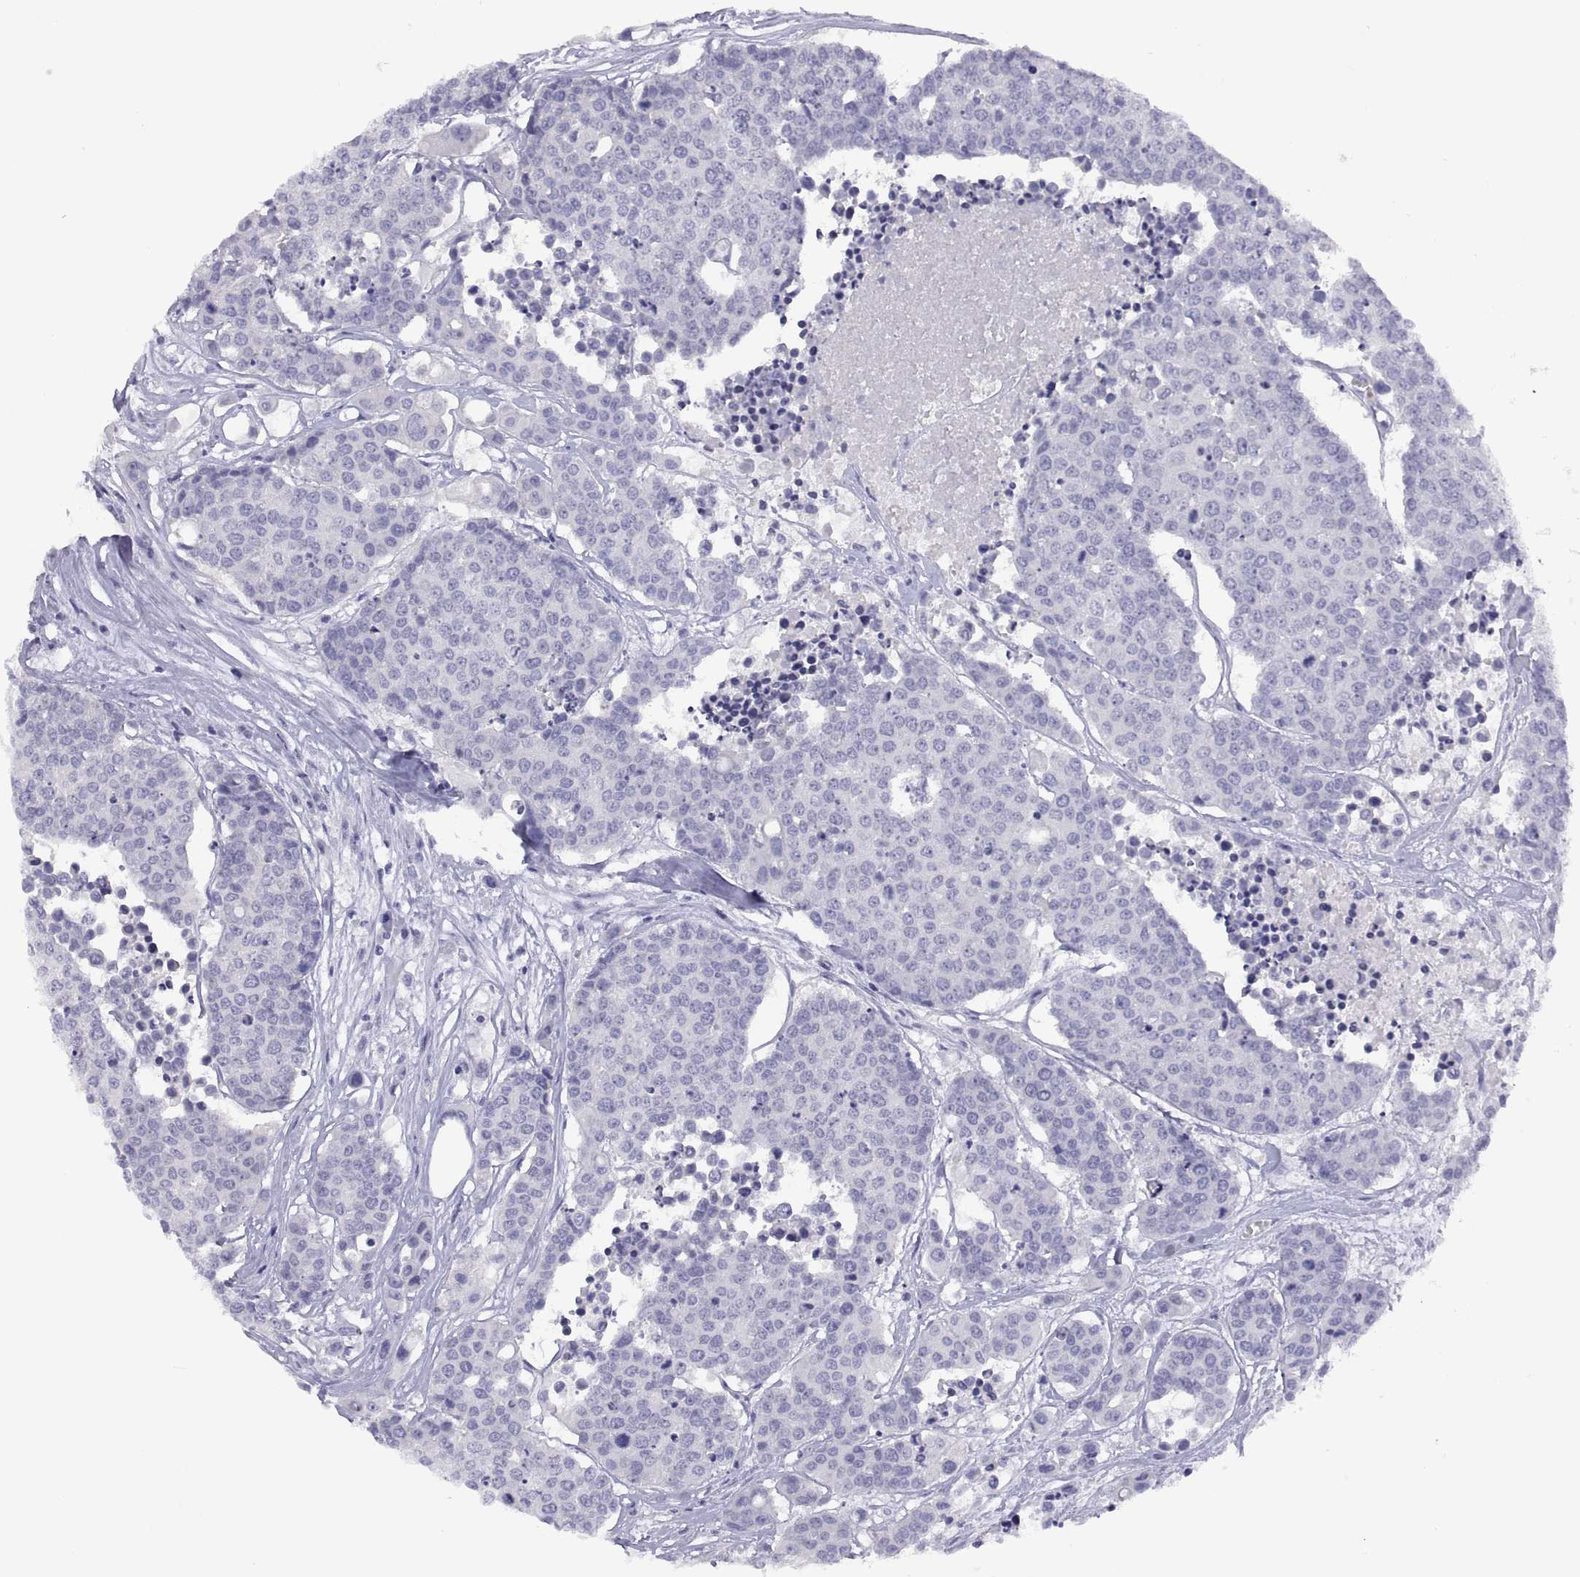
{"staining": {"intensity": "negative", "quantity": "none", "location": "none"}, "tissue": "carcinoid", "cell_type": "Tumor cells", "image_type": "cancer", "snomed": [{"axis": "morphology", "description": "Carcinoid, malignant, NOS"}, {"axis": "topography", "description": "Colon"}], "caption": "IHC of human carcinoid displays no staining in tumor cells.", "gene": "VSX2", "patient": {"sex": "male", "age": 81}}